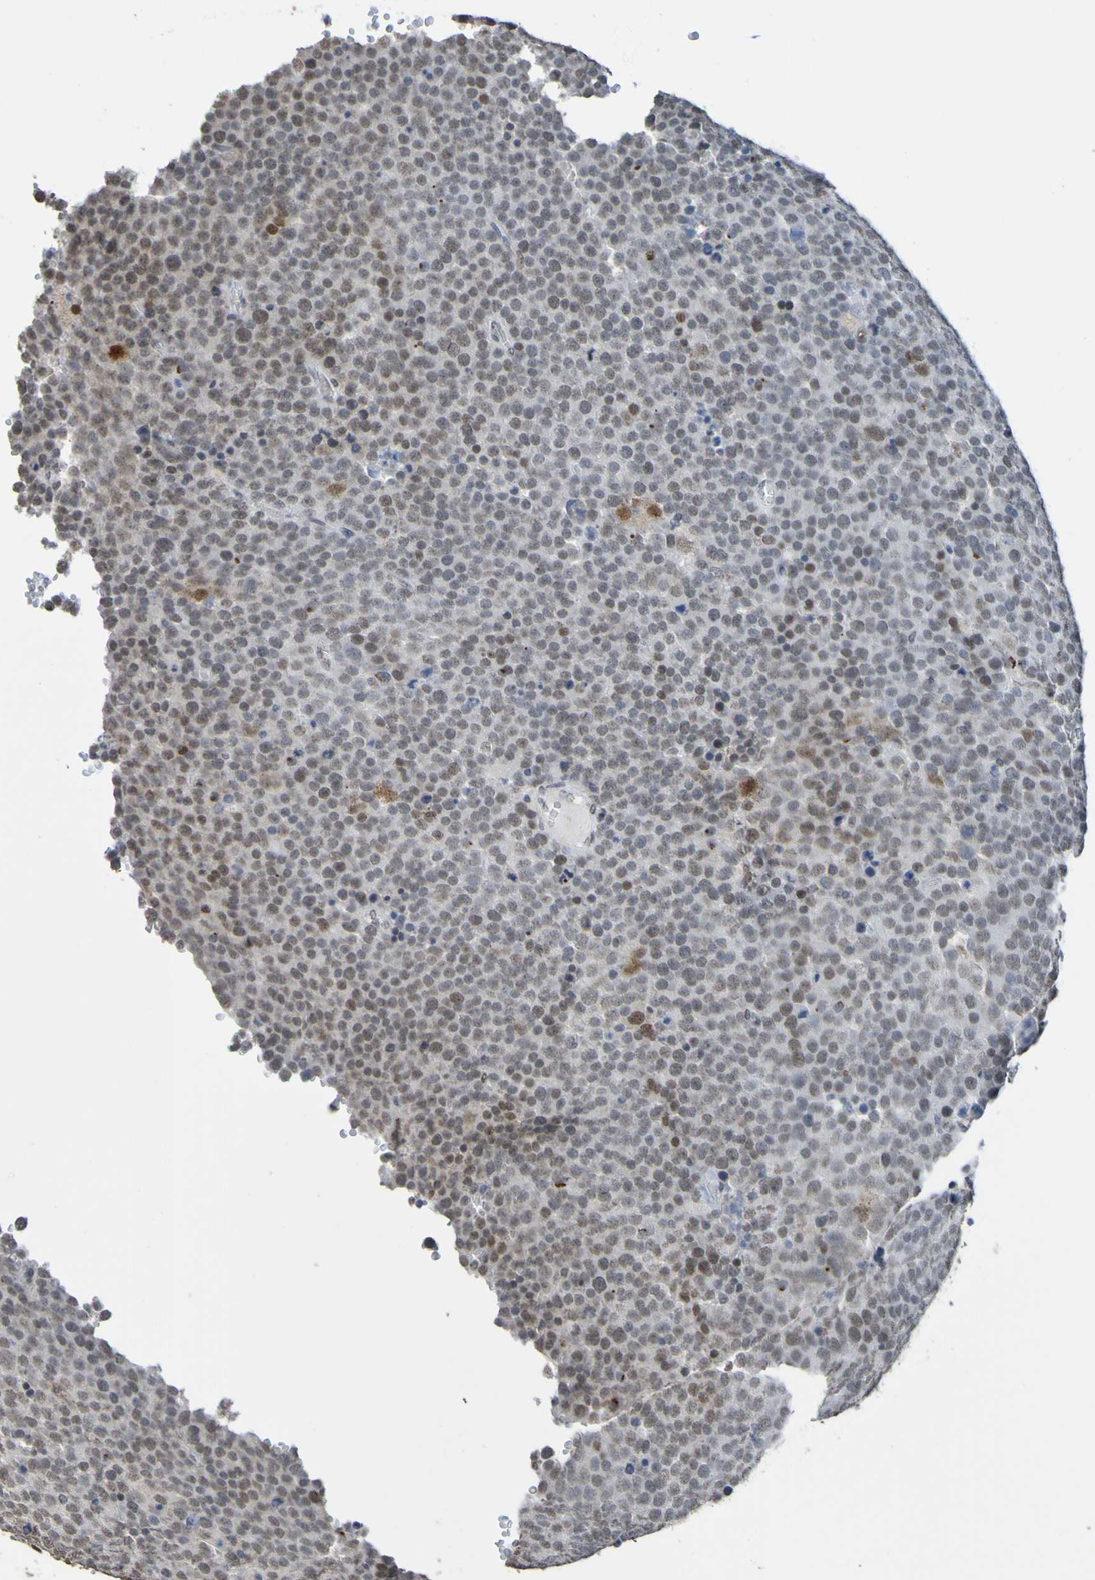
{"staining": {"intensity": "weak", "quantity": "25%-75%", "location": "nuclear"}, "tissue": "testis cancer", "cell_type": "Tumor cells", "image_type": "cancer", "snomed": [{"axis": "morphology", "description": "Seminoma, NOS"}, {"axis": "topography", "description": "Testis"}], "caption": "Immunohistochemistry (IHC) (DAB) staining of testis seminoma shows weak nuclear protein positivity in approximately 25%-75% of tumor cells. (DAB (3,3'-diaminobenzidine) = brown stain, brightfield microscopy at high magnification).", "gene": "ALKBH2", "patient": {"sex": "male", "age": 71}}